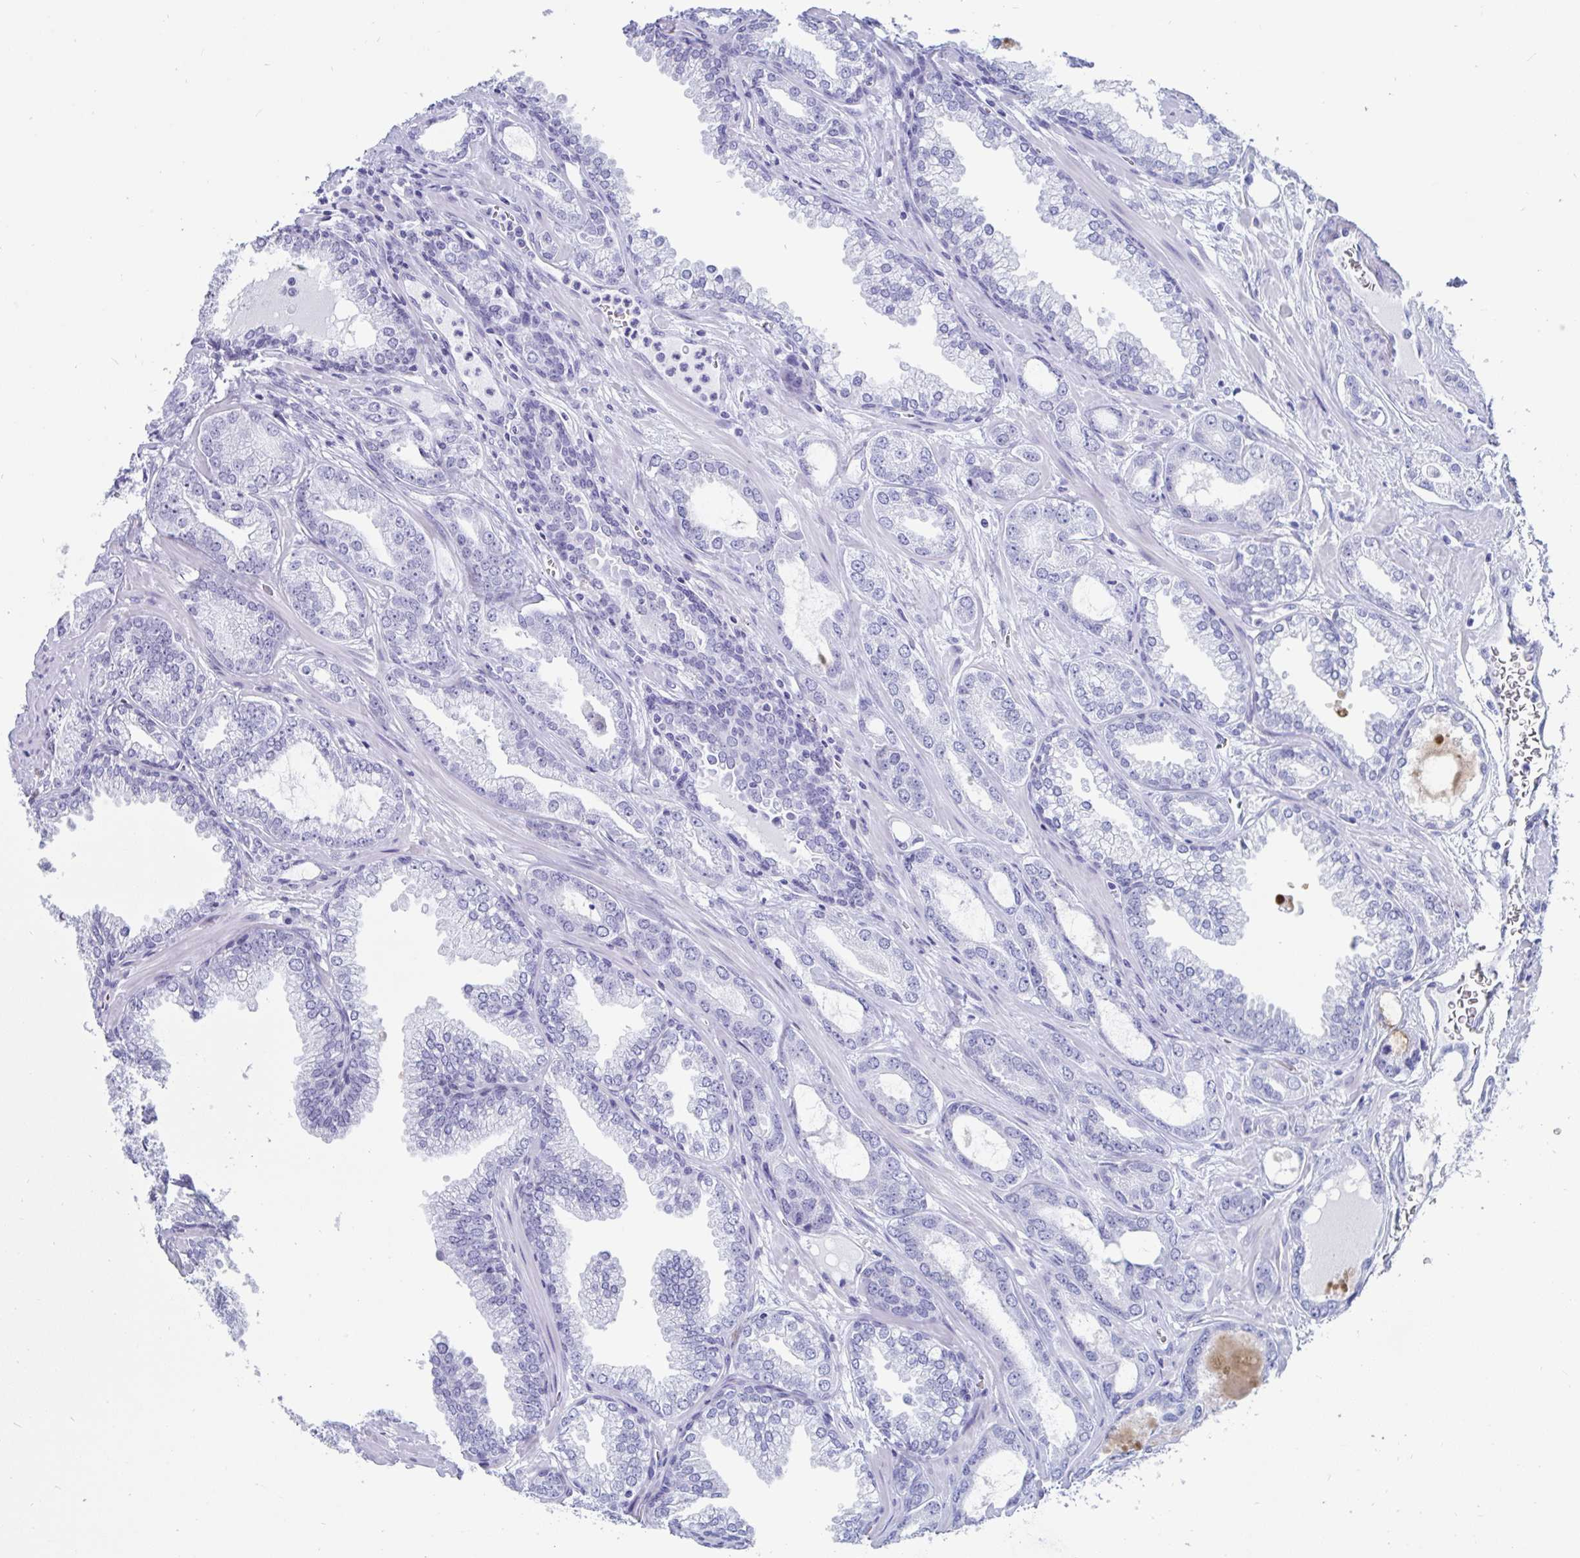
{"staining": {"intensity": "negative", "quantity": "none", "location": "none"}, "tissue": "prostate cancer", "cell_type": "Tumor cells", "image_type": "cancer", "snomed": [{"axis": "morphology", "description": "Adenocarcinoma, Medium grade"}, {"axis": "topography", "description": "Prostate"}], "caption": "Photomicrograph shows no significant protein positivity in tumor cells of prostate cancer (medium-grade adenocarcinoma).", "gene": "GKN2", "patient": {"sex": "male", "age": 57}}